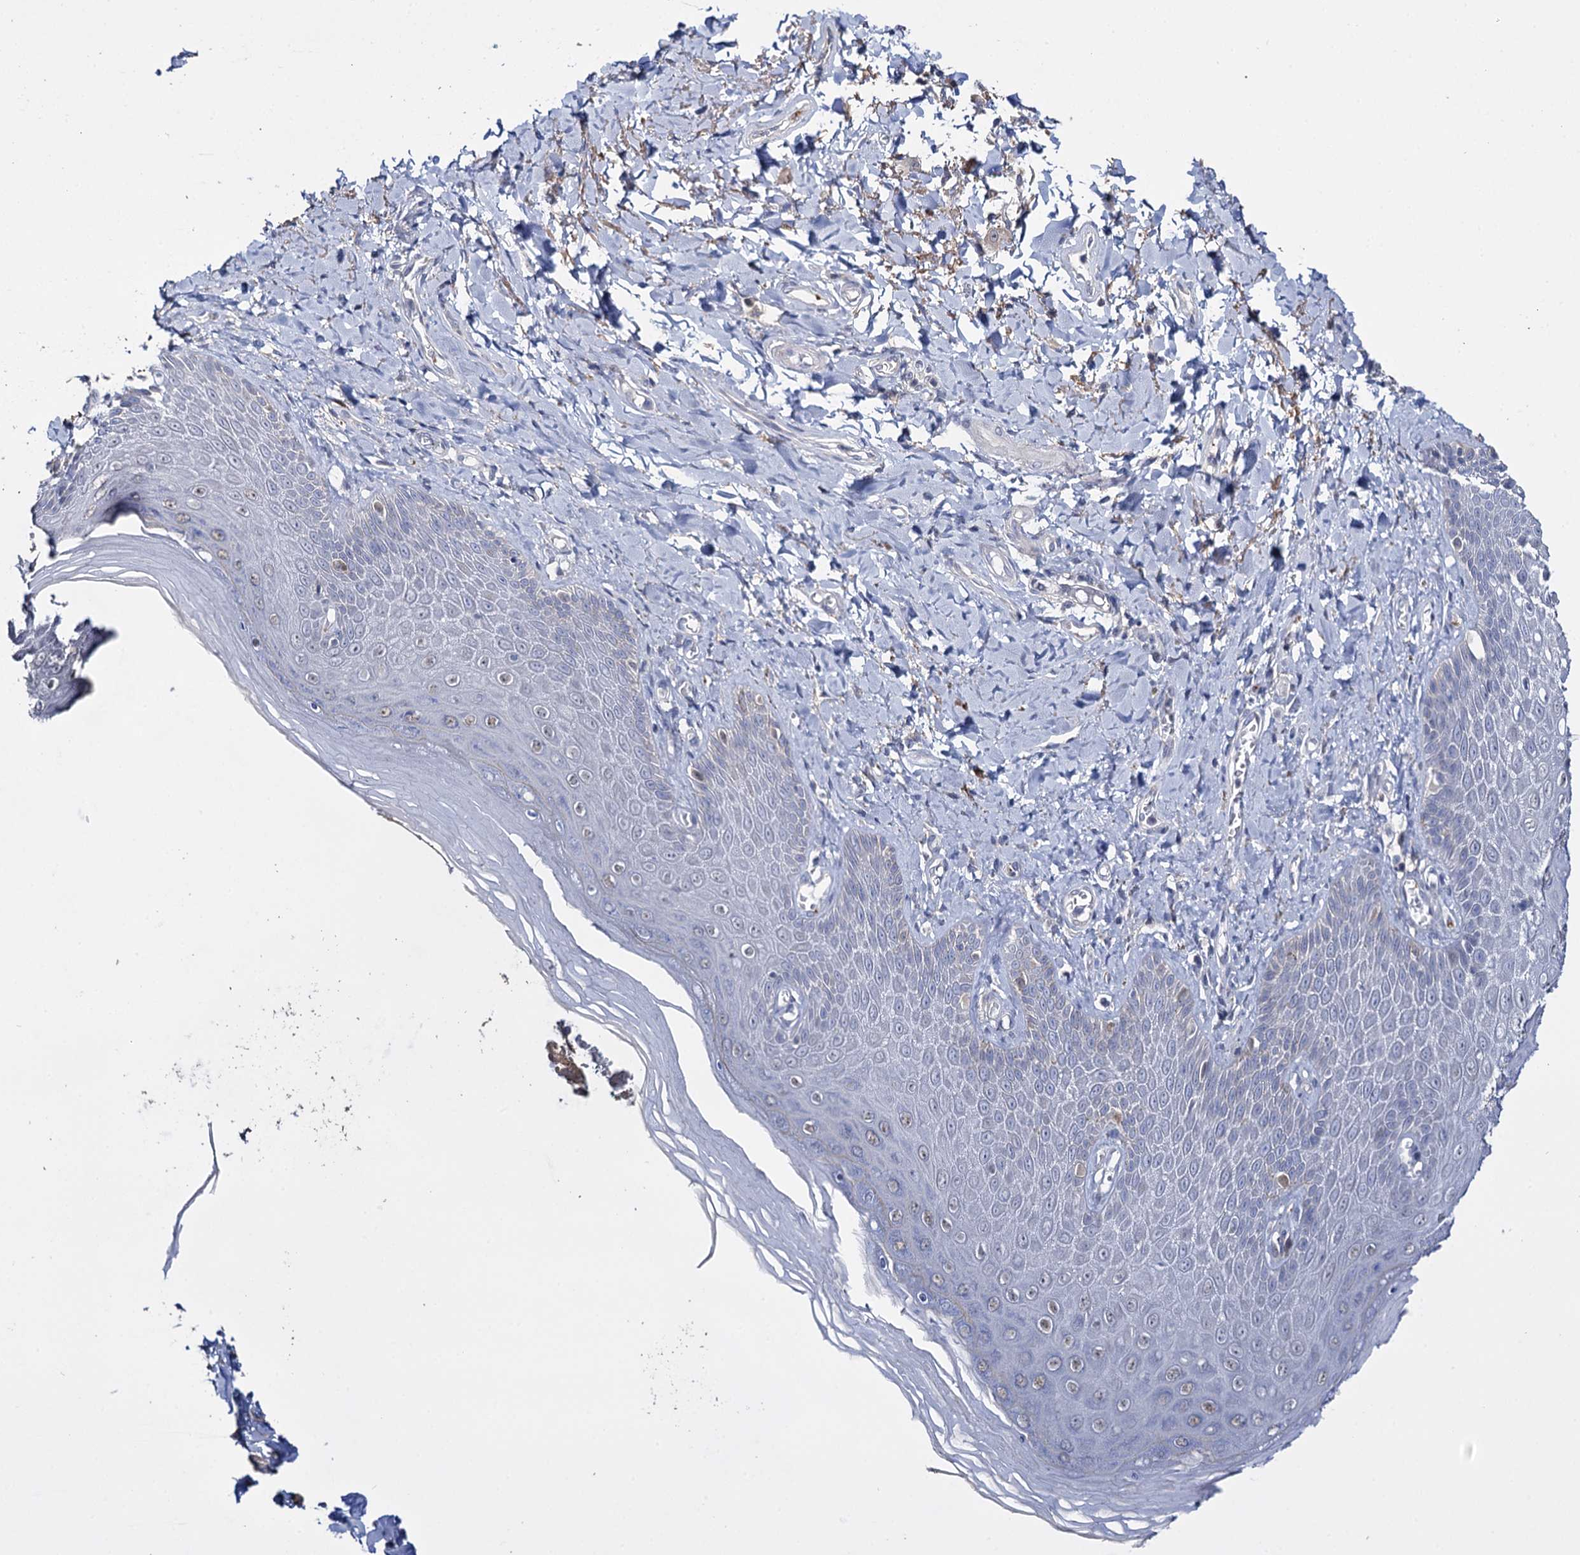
{"staining": {"intensity": "weak", "quantity": "<25%", "location": "nuclear"}, "tissue": "skin", "cell_type": "Epidermal cells", "image_type": "normal", "snomed": [{"axis": "morphology", "description": "Normal tissue, NOS"}, {"axis": "topography", "description": "Anal"}], "caption": "High magnification brightfield microscopy of unremarkable skin stained with DAB (brown) and counterstained with hematoxylin (blue): epidermal cells show no significant positivity.", "gene": "DNAH6", "patient": {"sex": "male", "age": 78}}